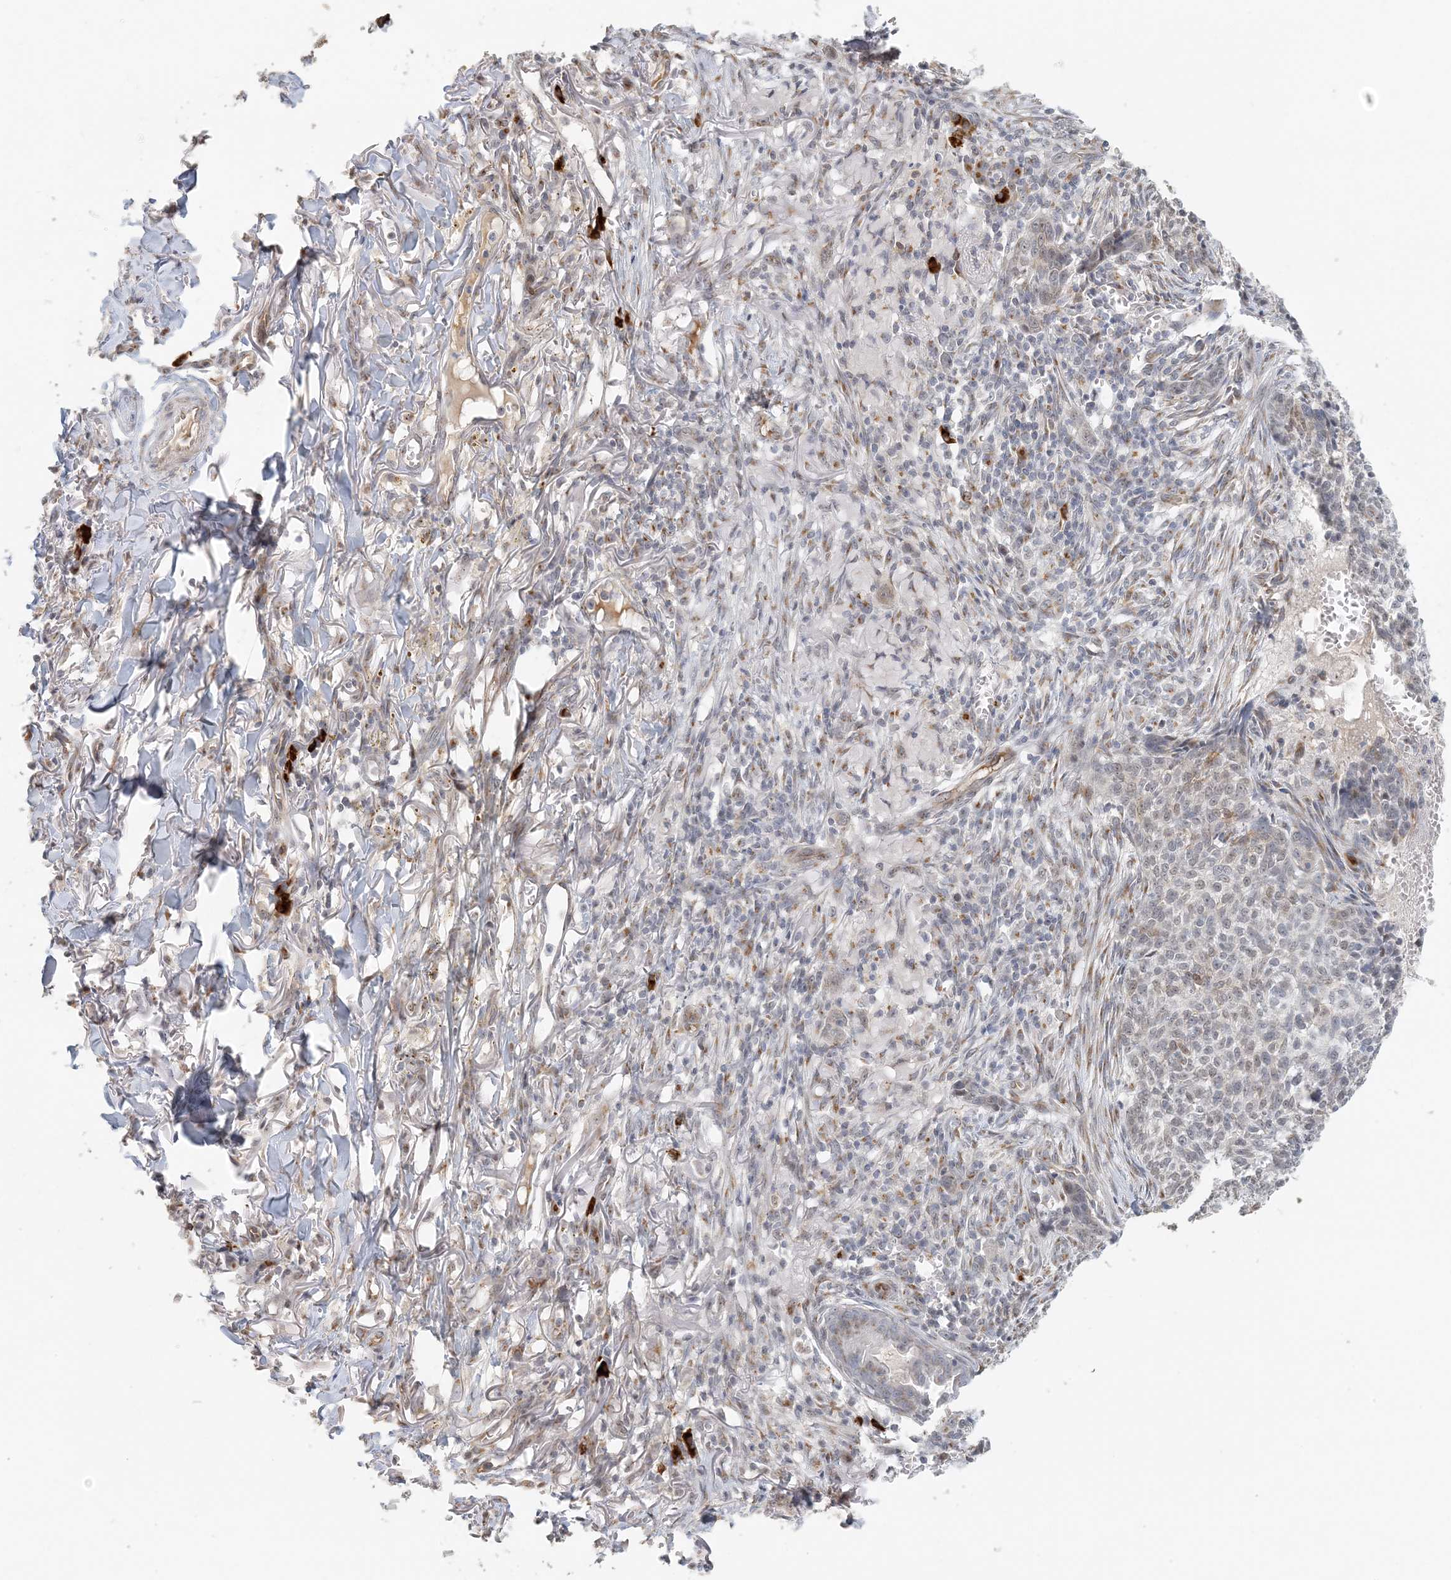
{"staining": {"intensity": "weak", "quantity": "<25%", "location": "nuclear"}, "tissue": "skin cancer", "cell_type": "Tumor cells", "image_type": "cancer", "snomed": [{"axis": "morphology", "description": "Basal cell carcinoma"}, {"axis": "topography", "description": "Skin"}], "caption": "A high-resolution histopathology image shows immunohistochemistry staining of basal cell carcinoma (skin), which displays no significant positivity in tumor cells.", "gene": "ZCCHC4", "patient": {"sex": "male", "age": 85}}